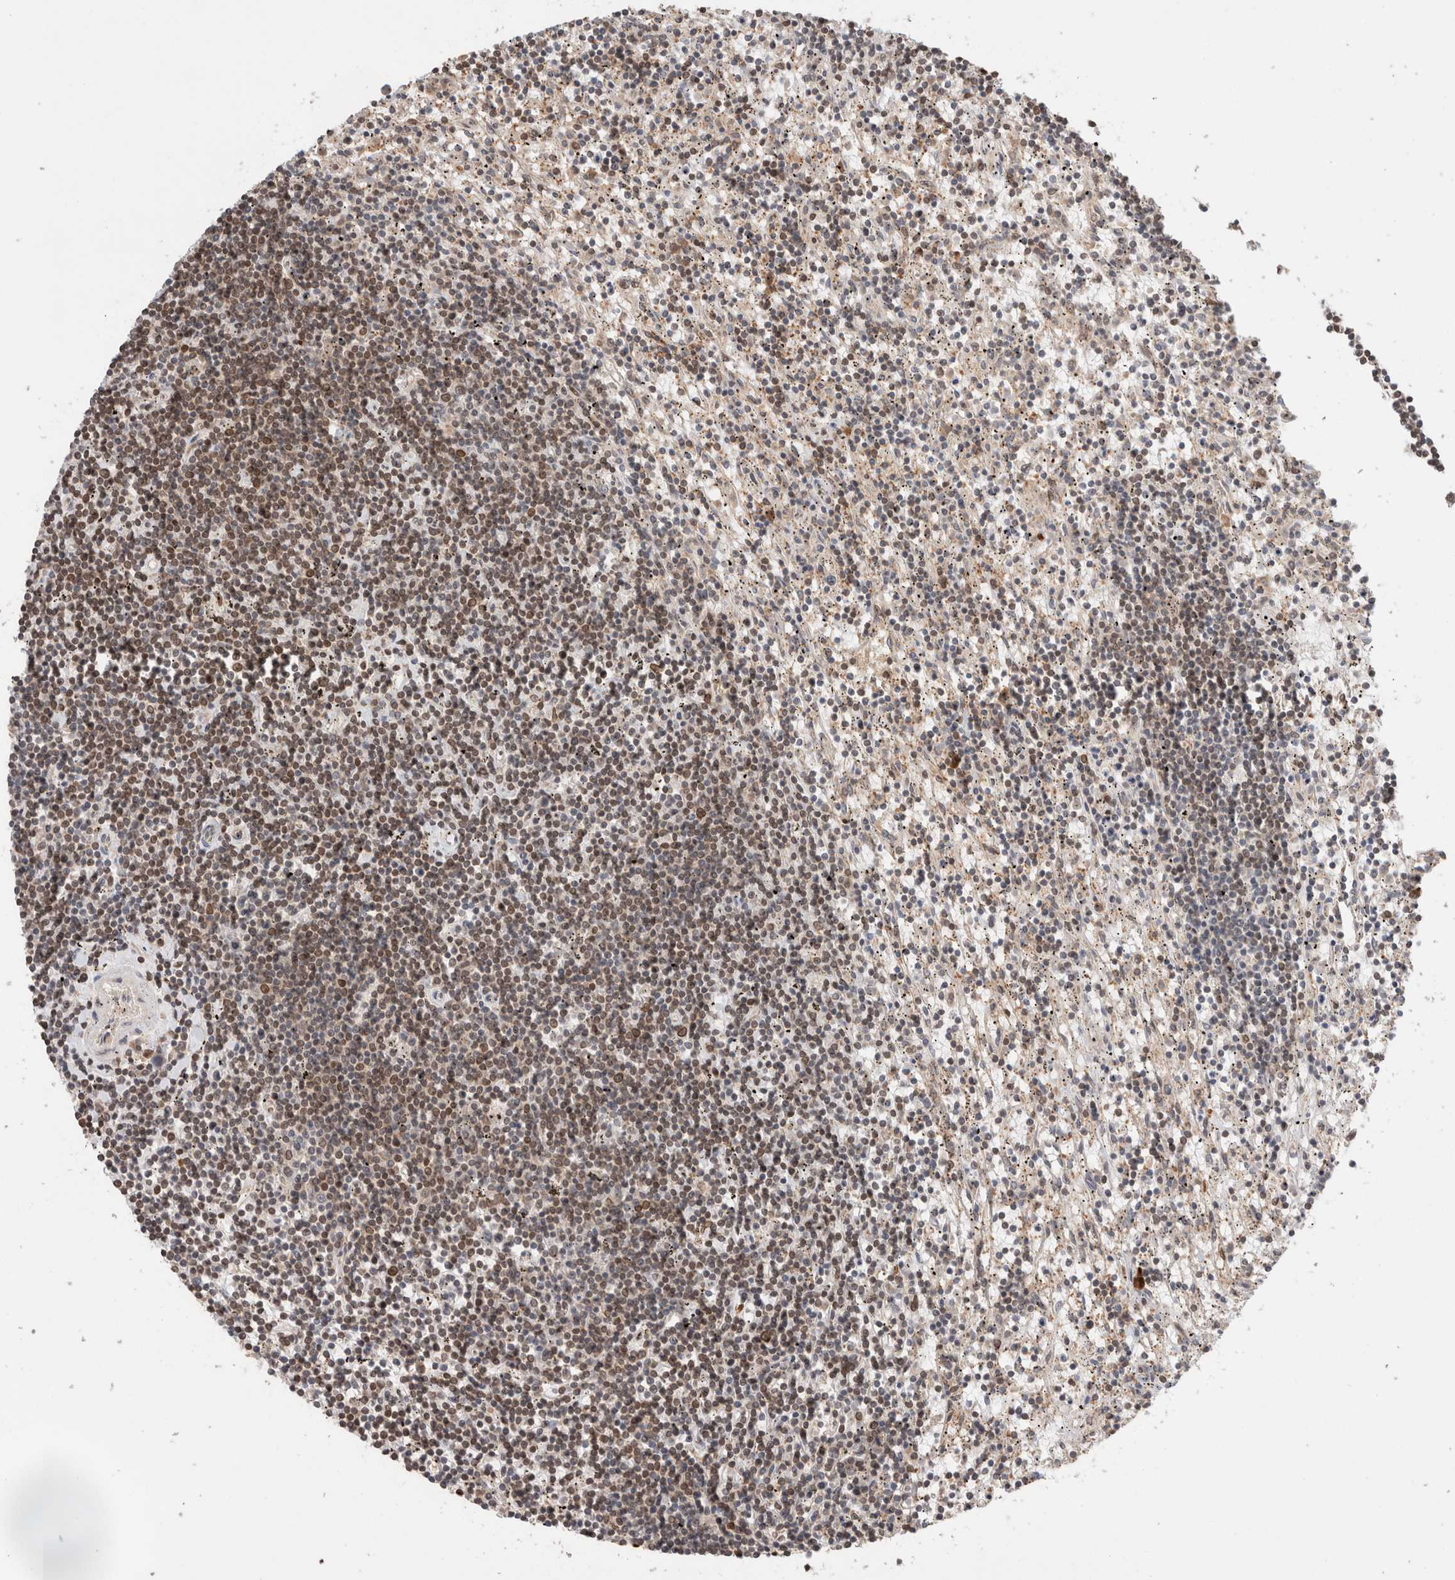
{"staining": {"intensity": "moderate", "quantity": "25%-75%", "location": "nuclear"}, "tissue": "lymphoma", "cell_type": "Tumor cells", "image_type": "cancer", "snomed": [{"axis": "morphology", "description": "Malignant lymphoma, non-Hodgkin's type, Low grade"}, {"axis": "topography", "description": "Spleen"}], "caption": "The micrograph displays a brown stain indicating the presence of a protein in the nuclear of tumor cells in malignant lymphoma, non-Hodgkin's type (low-grade).", "gene": "TPR", "patient": {"sex": "male", "age": 76}}